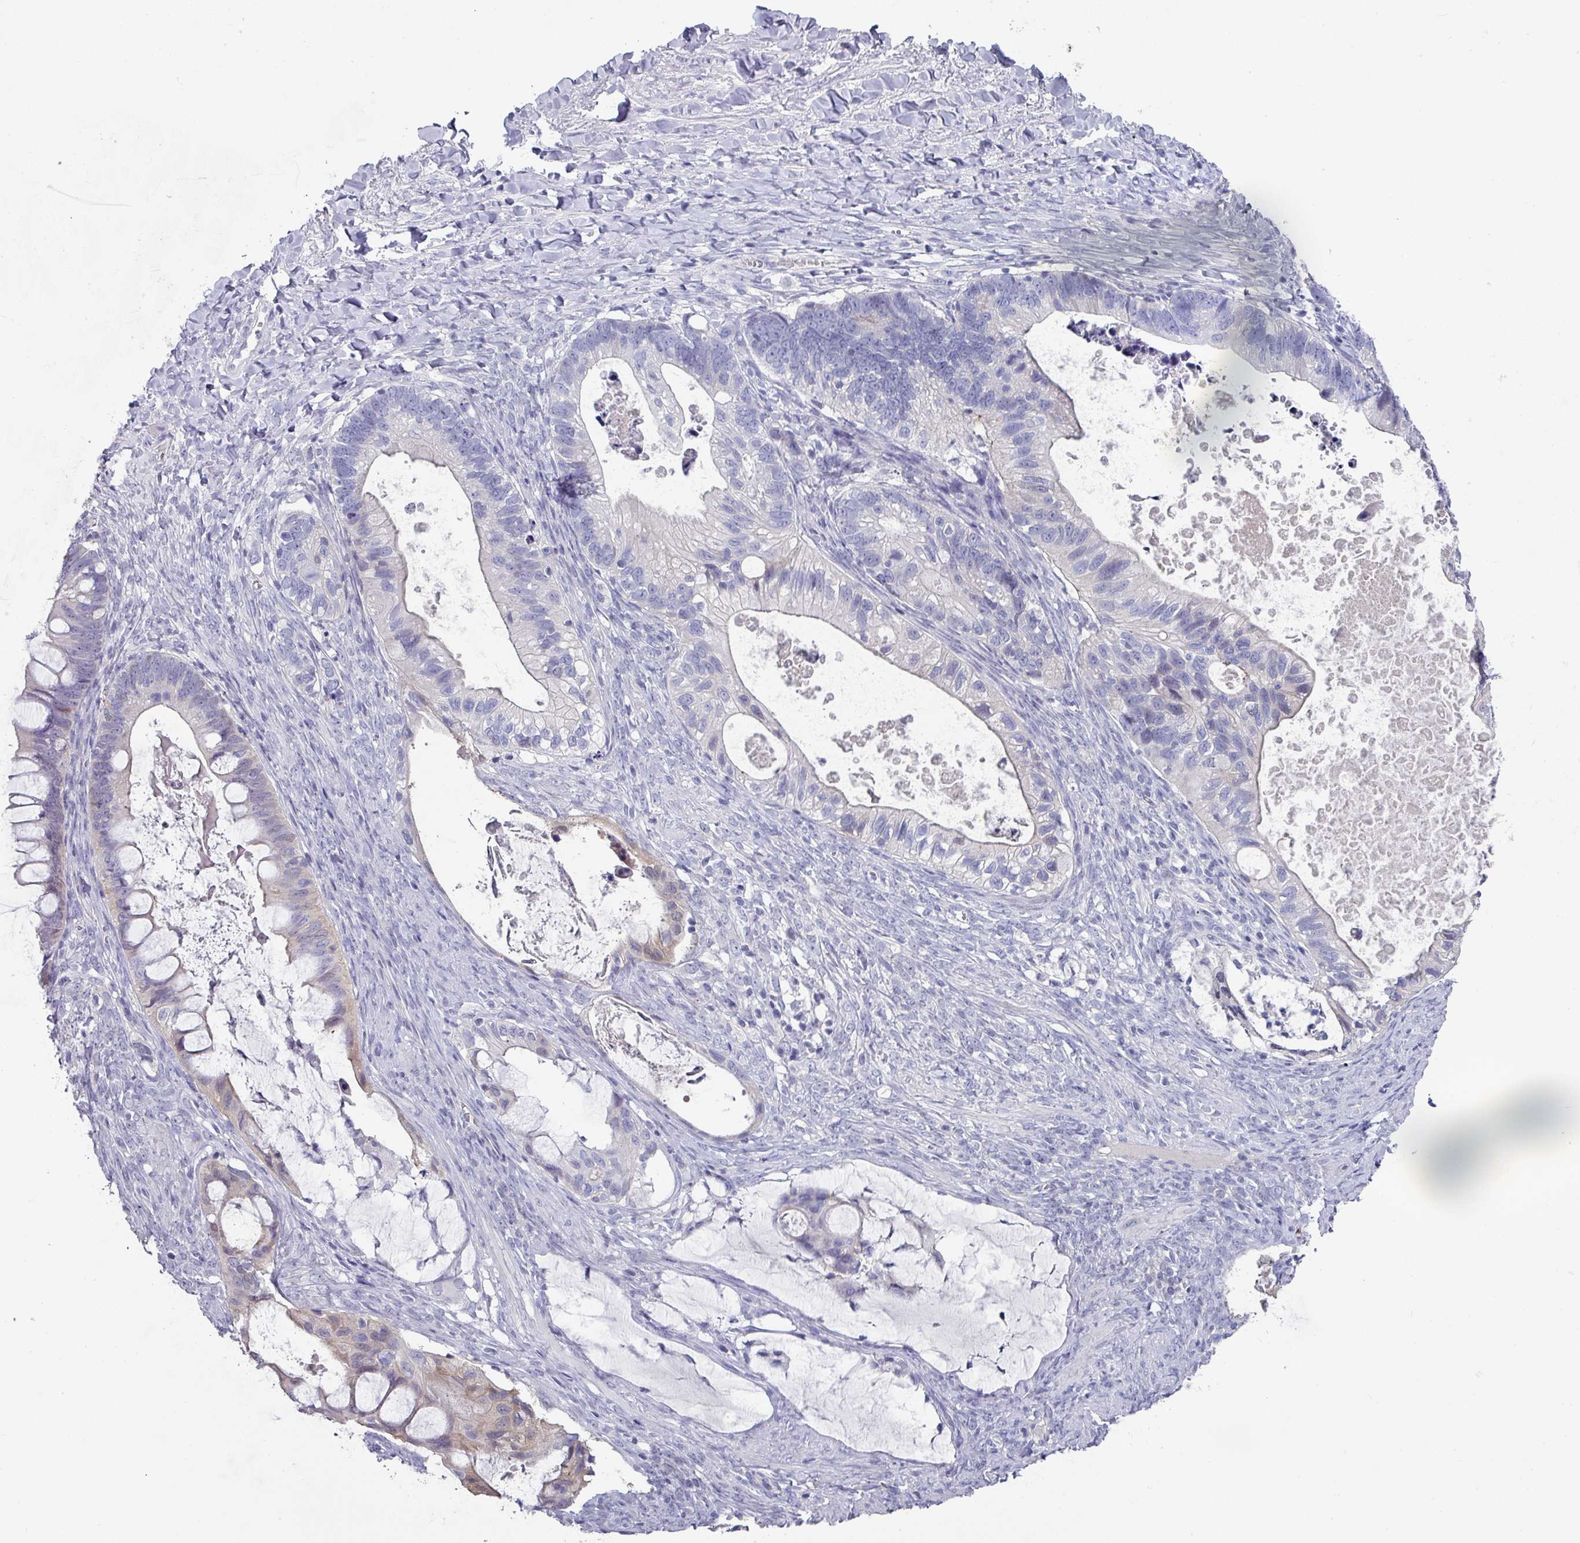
{"staining": {"intensity": "weak", "quantity": "<25%", "location": "cytoplasmic/membranous"}, "tissue": "ovarian cancer", "cell_type": "Tumor cells", "image_type": "cancer", "snomed": [{"axis": "morphology", "description": "Cystadenocarcinoma, mucinous, NOS"}, {"axis": "topography", "description": "Ovary"}], "caption": "Immunohistochemical staining of human ovarian mucinous cystadenocarcinoma reveals no significant staining in tumor cells.", "gene": "DEFB115", "patient": {"sex": "female", "age": 61}}